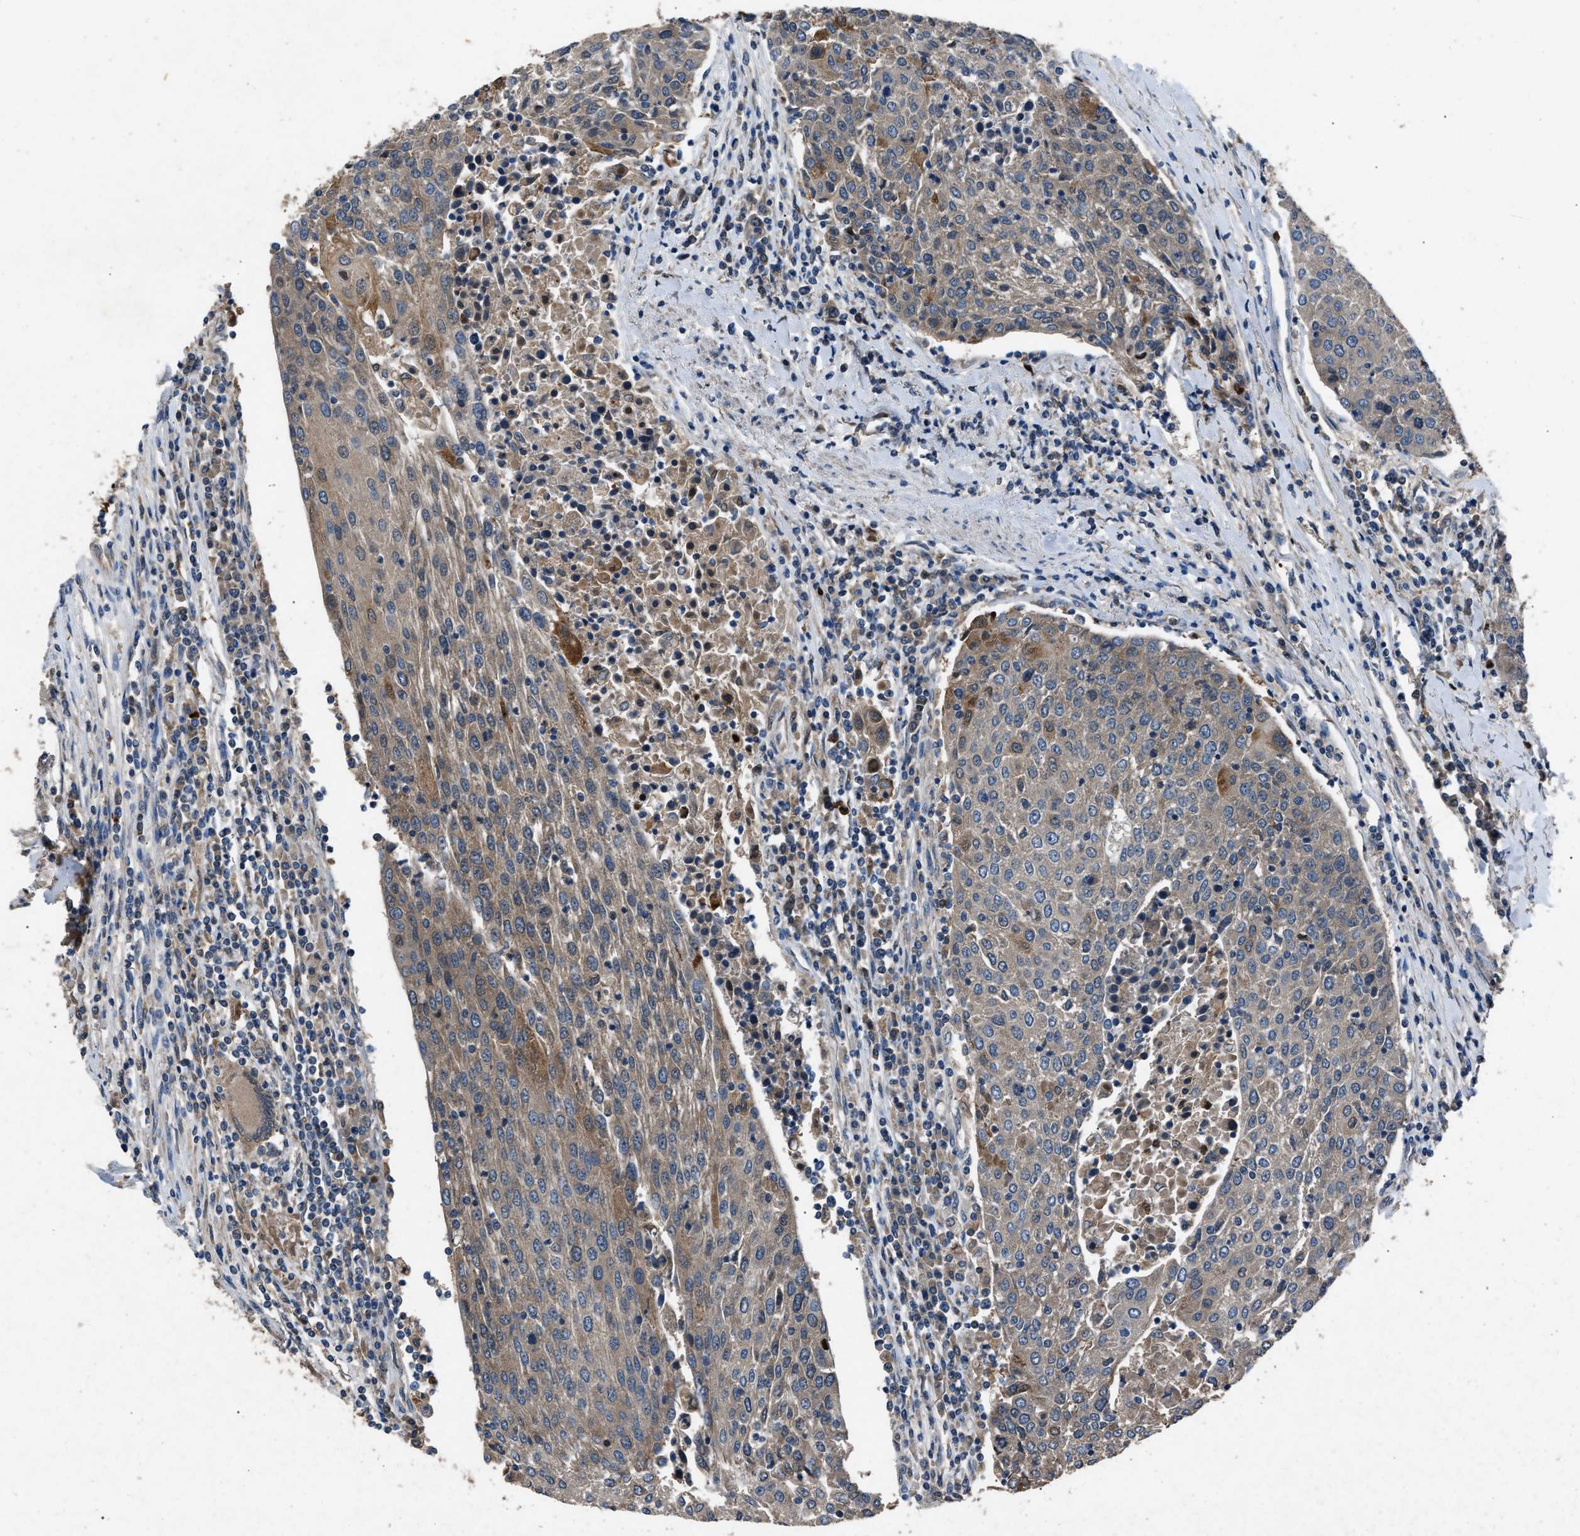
{"staining": {"intensity": "moderate", "quantity": "<25%", "location": "cytoplasmic/membranous"}, "tissue": "urothelial cancer", "cell_type": "Tumor cells", "image_type": "cancer", "snomed": [{"axis": "morphology", "description": "Urothelial carcinoma, High grade"}, {"axis": "topography", "description": "Urinary bladder"}], "caption": "Human urothelial cancer stained with a protein marker reveals moderate staining in tumor cells.", "gene": "PPID", "patient": {"sex": "female", "age": 85}}